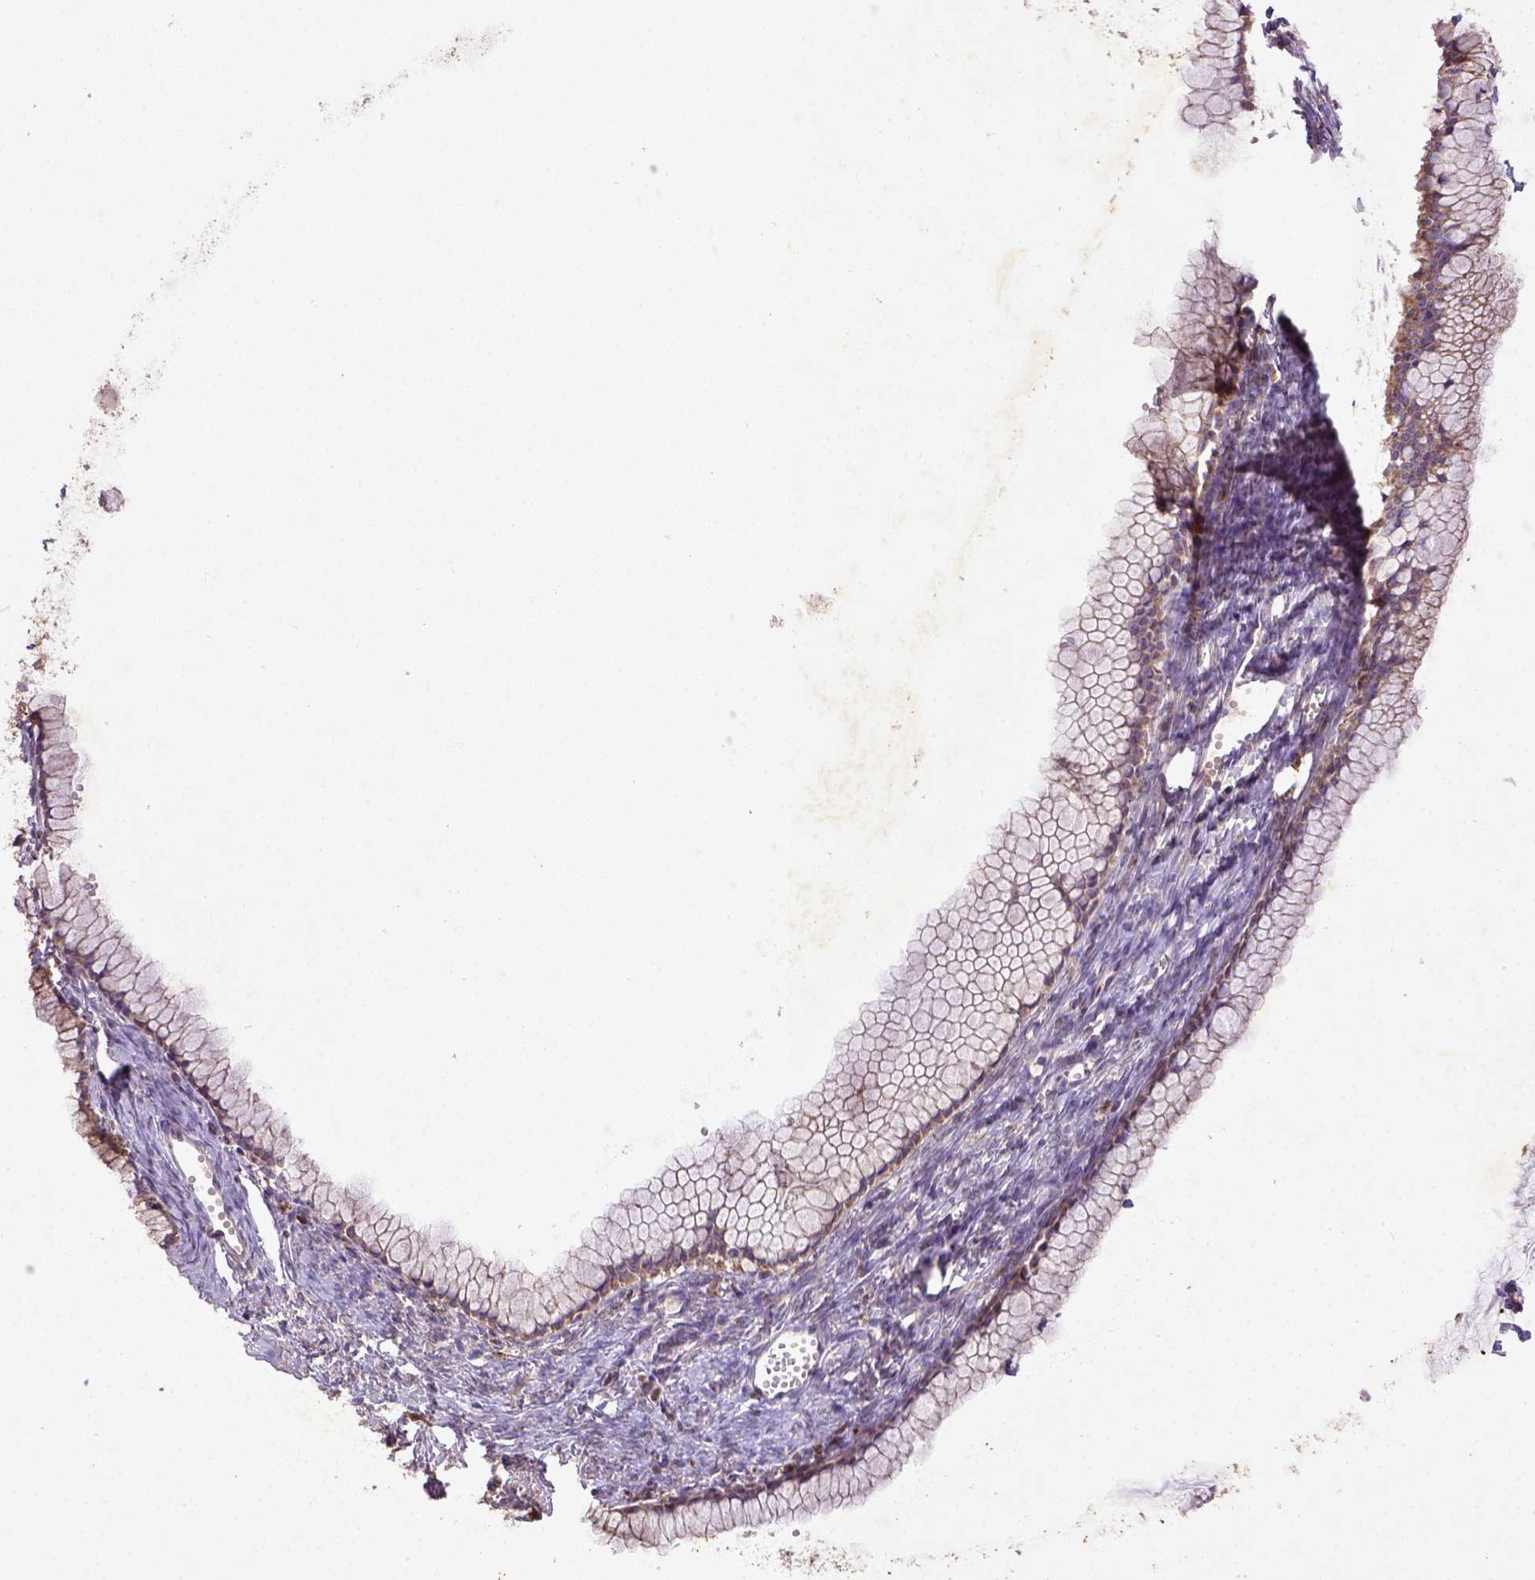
{"staining": {"intensity": "moderate", "quantity": ">75%", "location": "cytoplasmic/membranous"}, "tissue": "ovarian cancer", "cell_type": "Tumor cells", "image_type": "cancer", "snomed": [{"axis": "morphology", "description": "Cystadenocarcinoma, mucinous, NOS"}, {"axis": "topography", "description": "Ovary"}], "caption": "Ovarian cancer tissue displays moderate cytoplasmic/membranous expression in approximately >75% of tumor cells (DAB IHC, brown staining for protein, blue staining for nuclei).", "gene": "MT-CO1", "patient": {"sex": "female", "age": 41}}